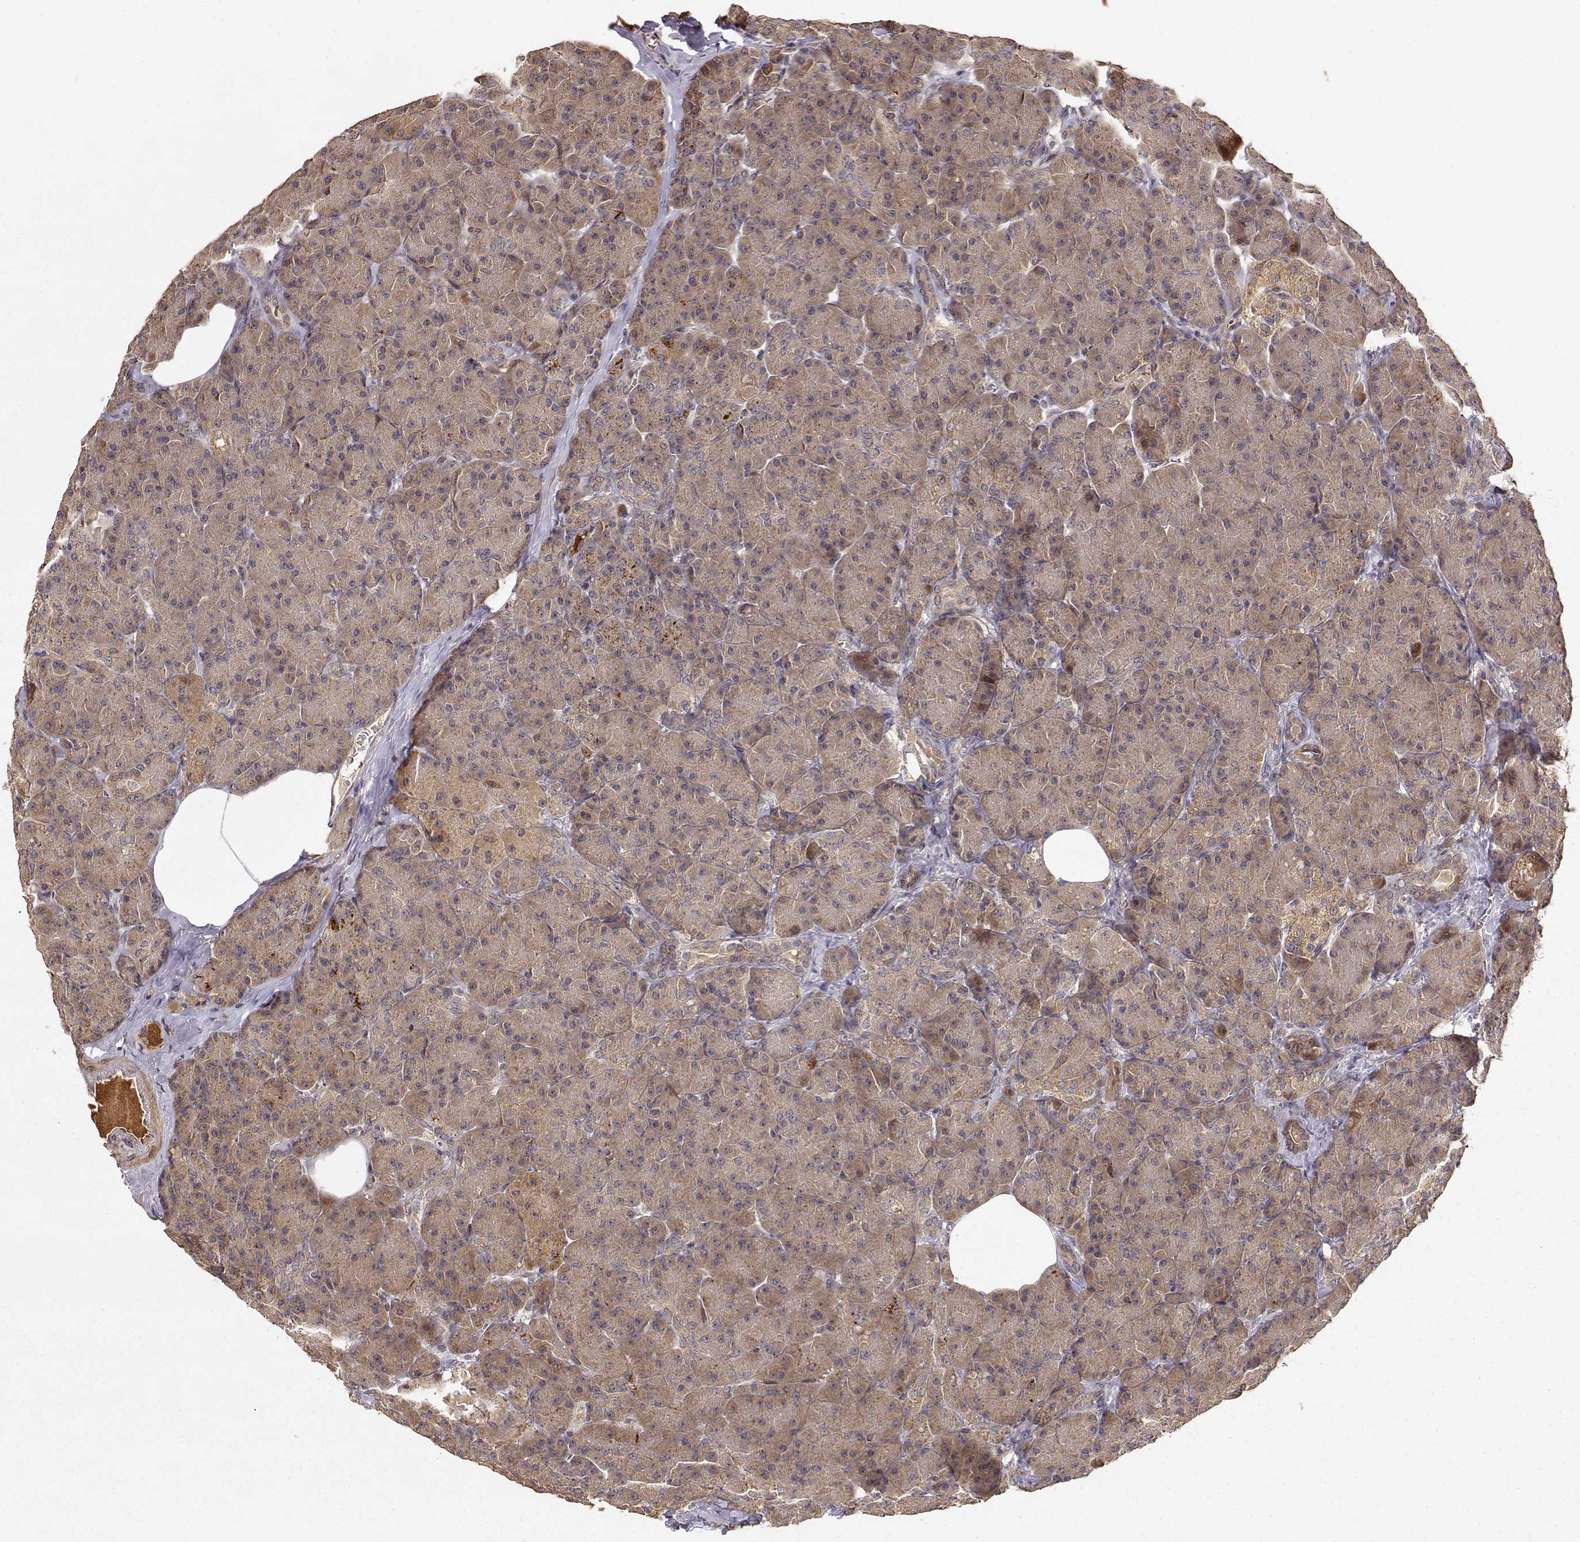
{"staining": {"intensity": "weak", "quantity": ">75%", "location": "cytoplasmic/membranous"}, "tissue": "pancreas", "cell_type": "Exocrine glandular cells", "image_type": "normal", "snomed": [{"axis": "morphology", "description": "Normal tissue, NOS"}, {"axis": "topography", "description": "Pancreas"}], "caption": "Immunohistochemistry (DAB (3,3'-diaminobenzidine)) staining of unremarkable pancreas reveals weak cytoplasmic/membranous protein expression in about >75% of exocrine glandular cells.", "gene": "PICK1", "patient": {"sex": "male", "age": 57}}